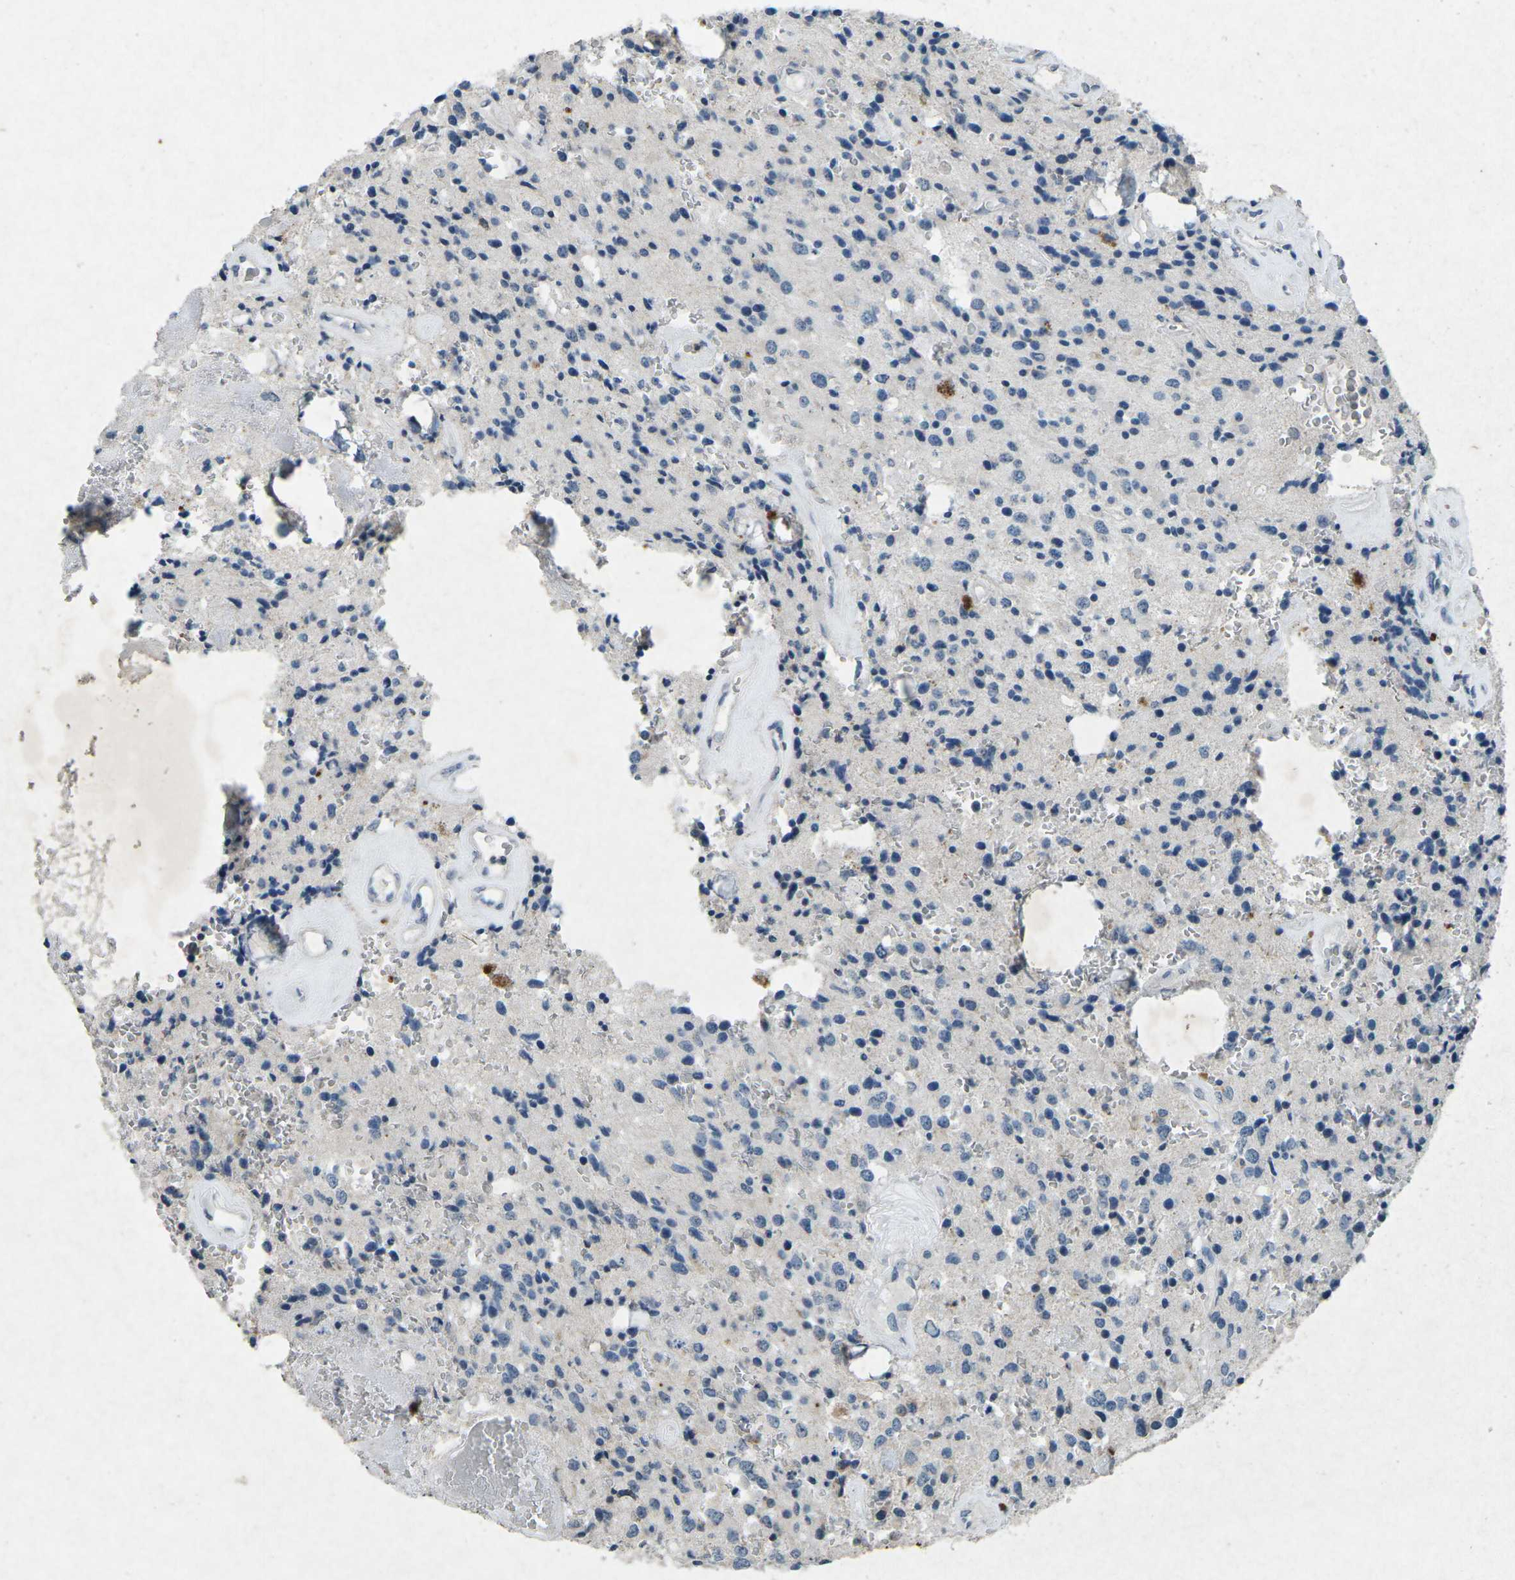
{"staining": {"intensity": "negative", "quantity": "none", "location": "none"}, "tissue": "glioma", "cell_type": "Tumor cells", "image_type": "cancer", "snomed": [{"axis": "morphology", "description": "Glioma, malignant, Low grade"}, {"axis": "topography", "description": "Brain"}], "caption": "The histopathology image displays no significant staining in tumor cells of glioma.", "gene": "A1BG", "patient": {"sex": "male", "age": 58}}